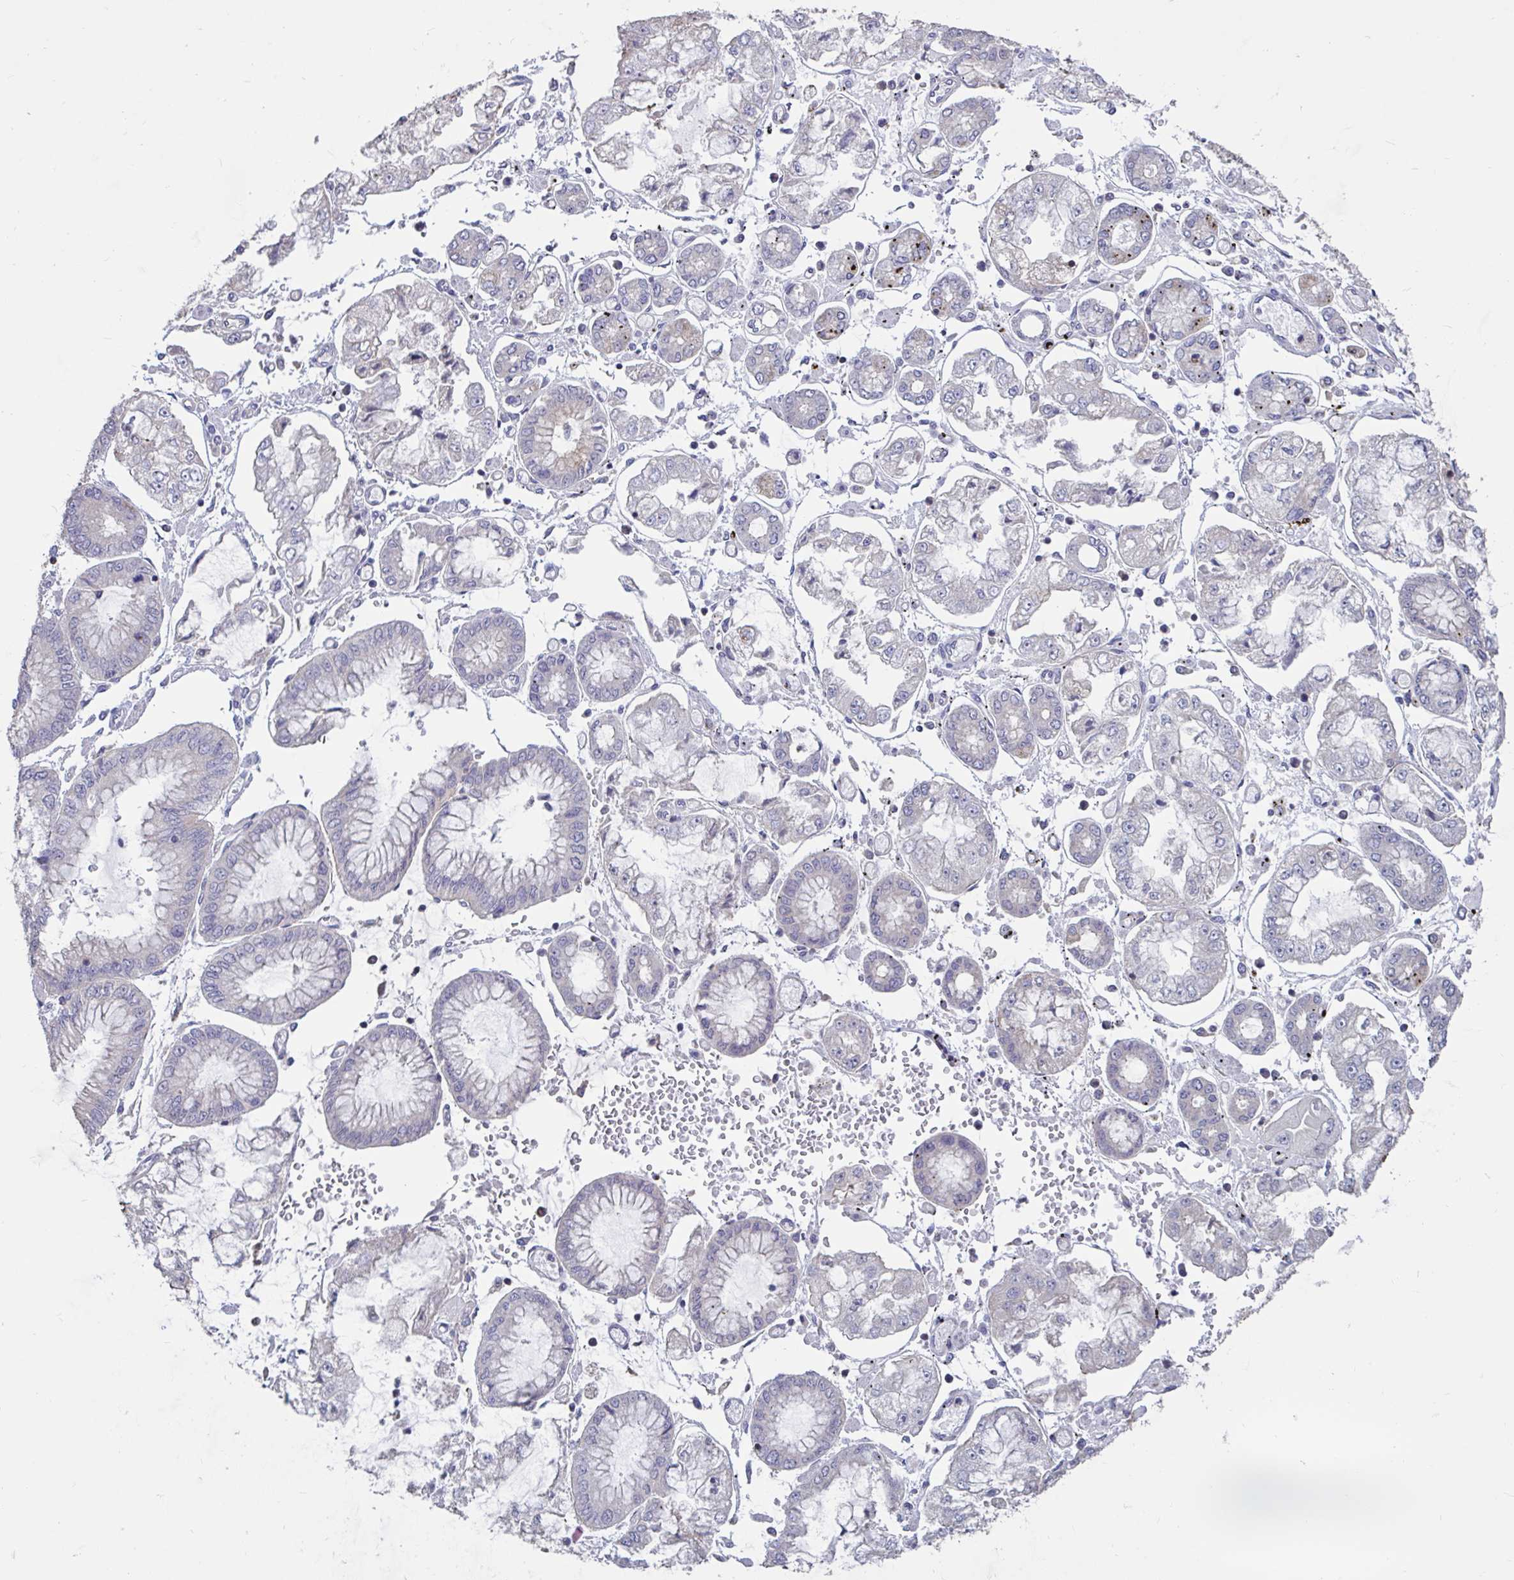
{"staining": {"intensity": "negative", "quantity": "none", "location": "none"}, "tissue": "stomach cancer", "cell_type": "Tumor cells", "image_type": "cancer", "snomed": [{"axis": "morphology", "description": "Adenocarcinoma, NOS"}, {"axis": "topography", "description": "Stomach"}], "caption": "There is no significant staining in tumor cells of stomach cancer (adenocarcinoma).", "gene": "DDX39A", "patient": {"sex": "male", "age": 76}}